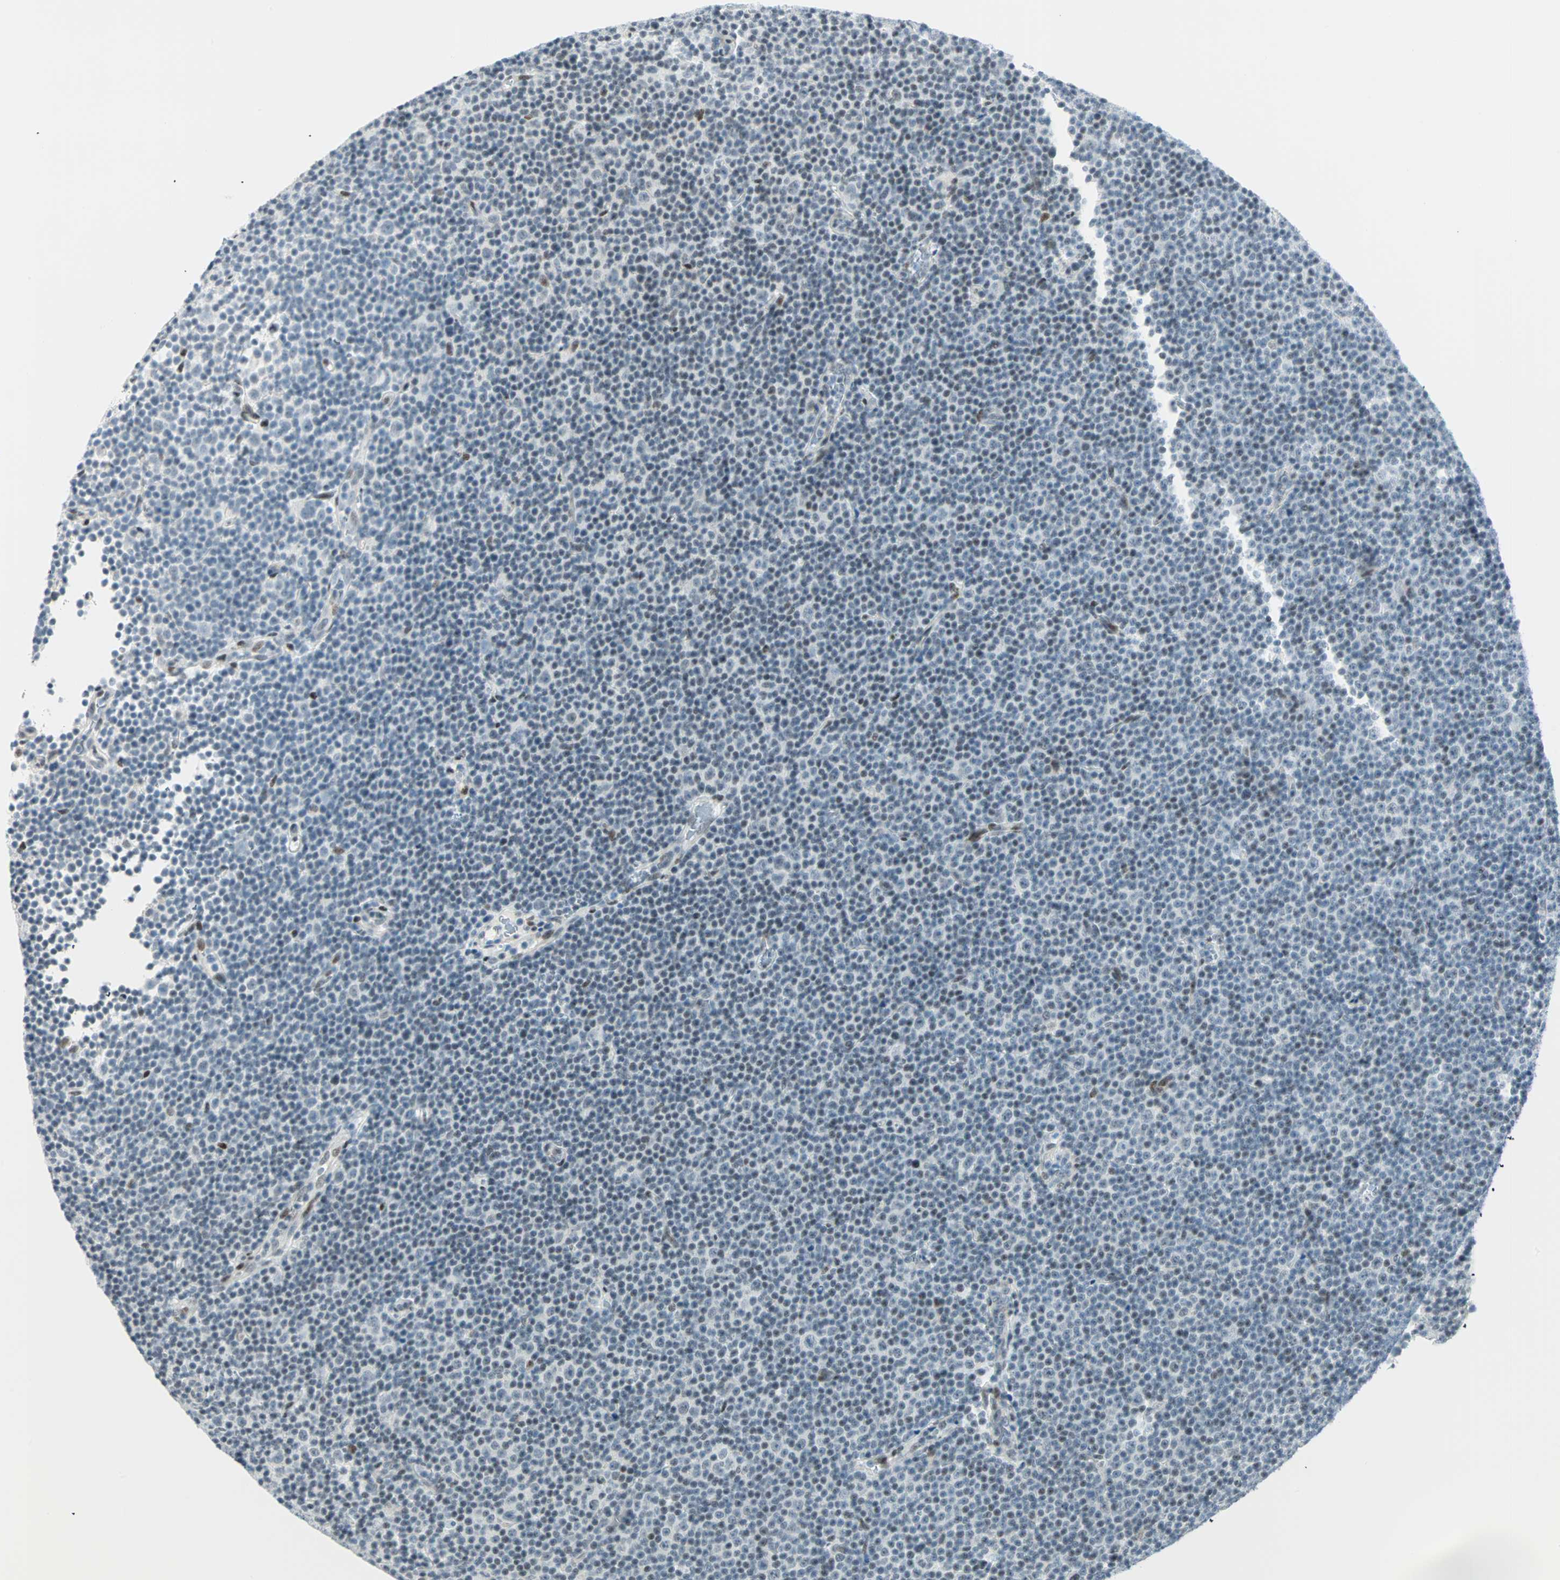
{"staining": {"intensity": "negative", "quantity": "none", "location": "none"}, "tissue": "lymphoma", "cell_type": "Tumor cells", "image_type": "cancer", "snomed": [{"axis": "morphology", "description": "Malignant lymphoma, non-Hodgkin's type, Low grade"}, {"axis": "topography", "description": "Lymph node"}], "caption": "High power microscopy photomicrograph of an immunohistochemistry histopathology image of malignant lymphoma, non-Hodgkin's type (low-grade), revealing no significant staining in tumor cells.", "gene": "PKNOX1", "patient": {"sex": "female", "age": 67}}